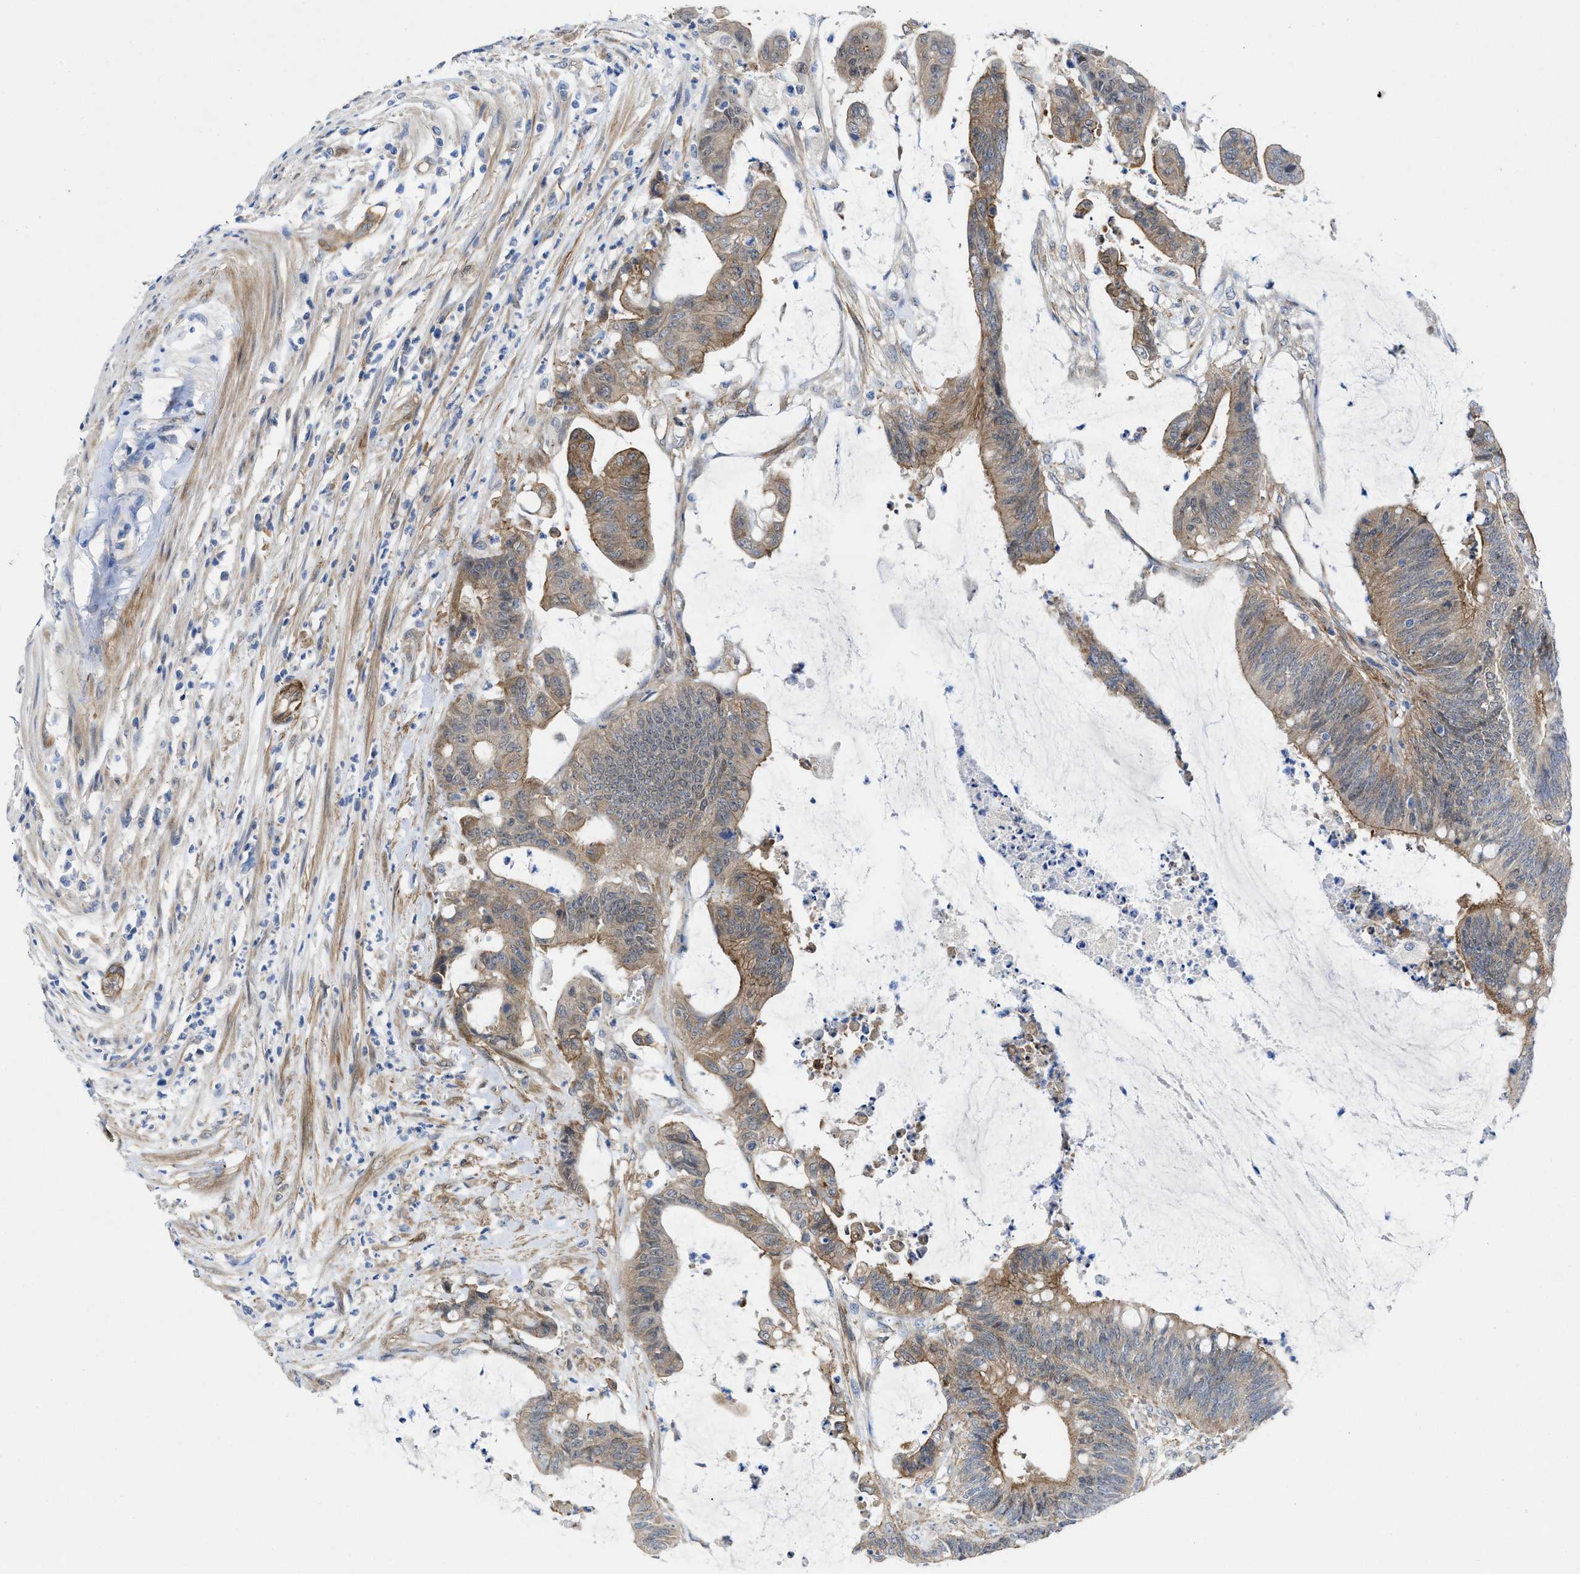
{"staining": {"intensity": "moderate", "quantity": ">75%", "location": "cytoplasmic/membranous"}, "tissue": "colorectal cancer", "cell_type": "Tumor cells", "image_type": "cancer", "snomed": [{"axis": "morphology", "description": "Adenocarcinoma, NOS"}, {"axis": "topography", "description": "Rectum"}], "caption": "A high-resolution photomicrograph shows immunohistochemistry staining of colorectal cancer, which demonstrates moderate cytoplasmic/membranous expression in about >75% of tumor cells.", "gene": "PDLIM5", "patient": {"sex": "female", "age": 66}}